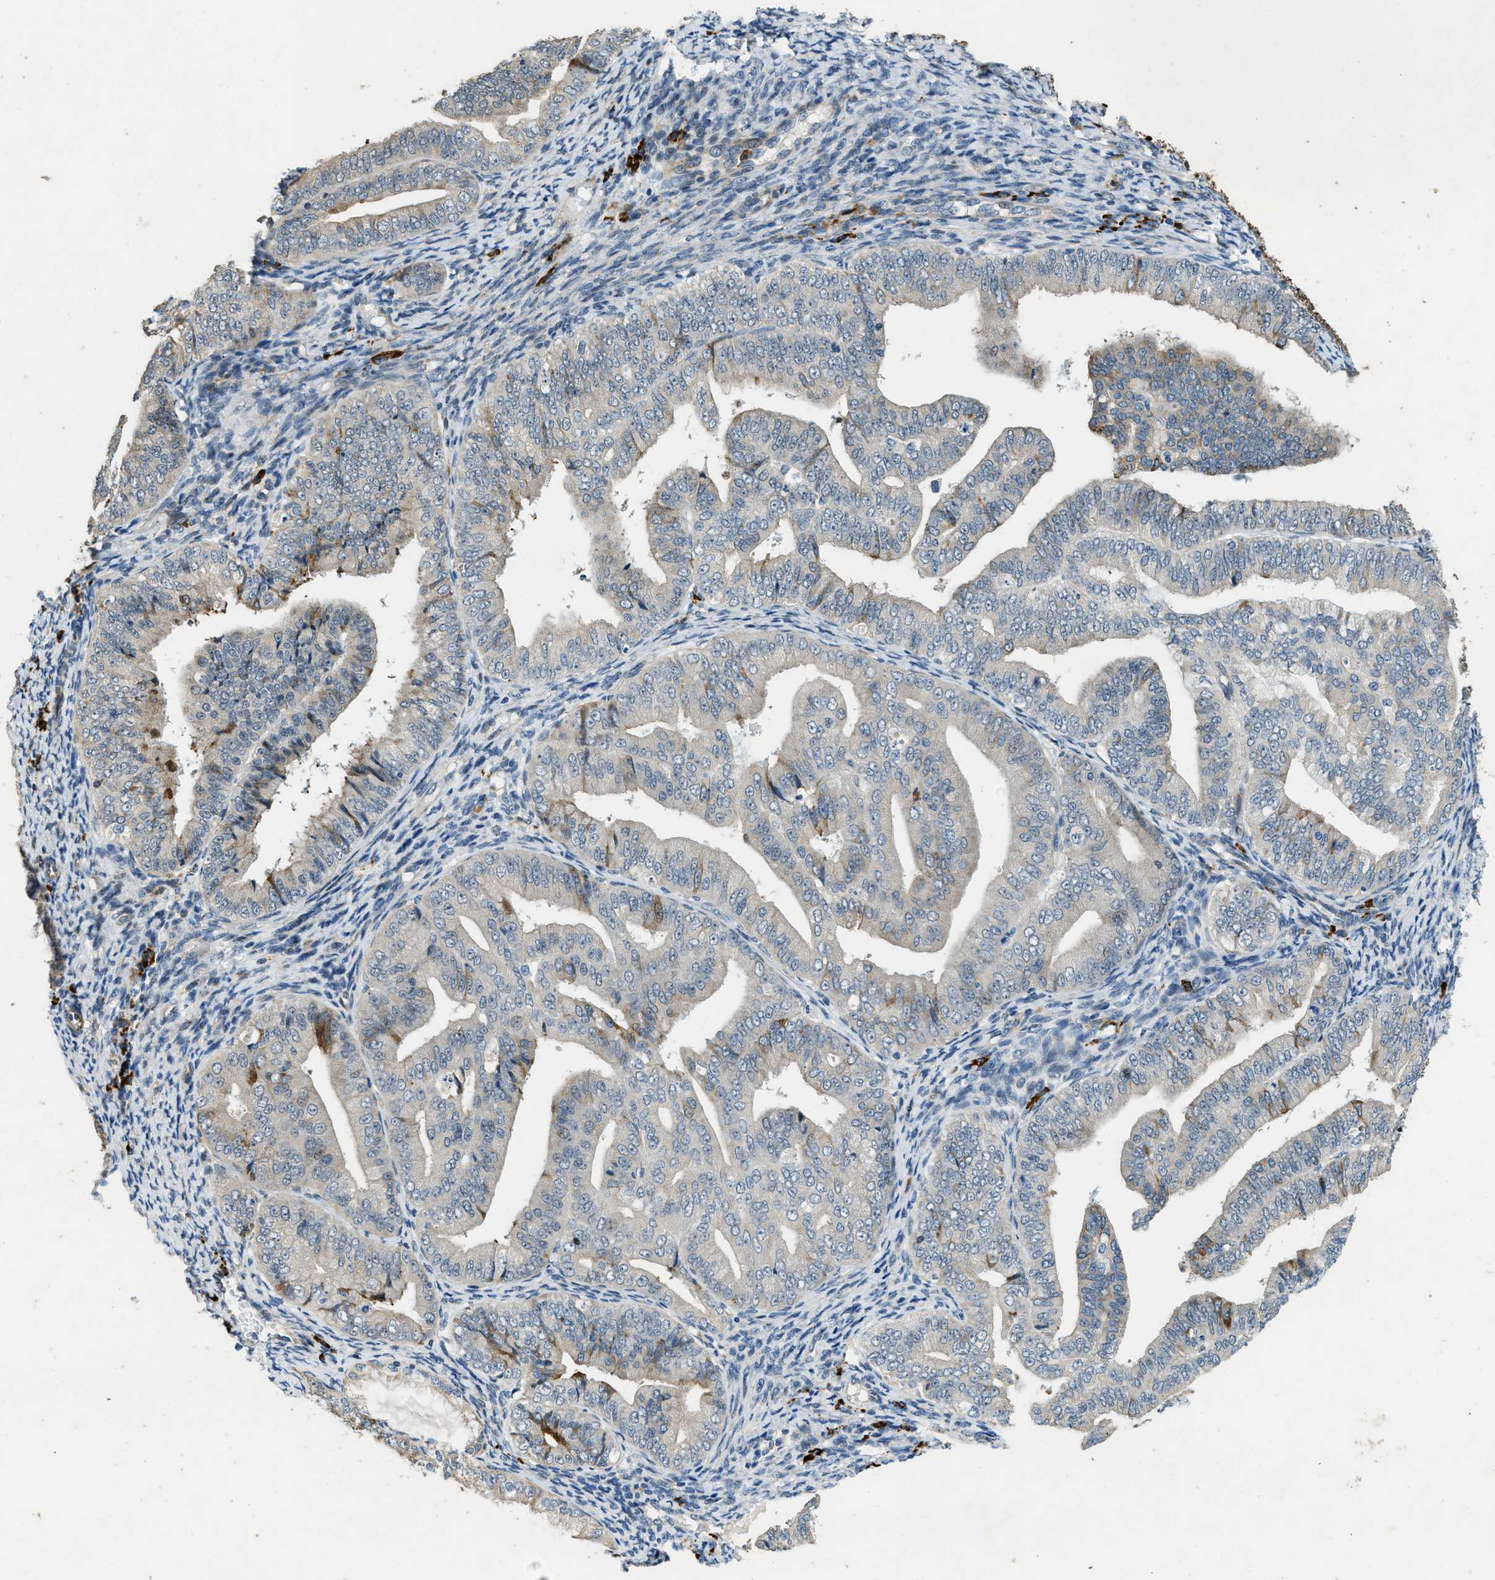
{"staining": {"intensity": "moderate", "quantity": "<25%", "location": "cytoplasmic/membranous"}, "tissue": "endometrial cancer", "cell_type": "Tumor cells", "image_type": "cancer", "snomed": [{"axis": "morphology", "description": "Adenocarcinoma, NOS"}, {"axis": "topography", "description": "Endometrium"}], "caption": "A histopathology image showing moderate cytoplasmic/membranous staining in approximately <25% of tumor cells in endometrial cancer (adenocarcinoma), as visualized by brown immunohistochemical staining.", "gene": "HERC2", "patient": {"sex": "female", "age": 63}}